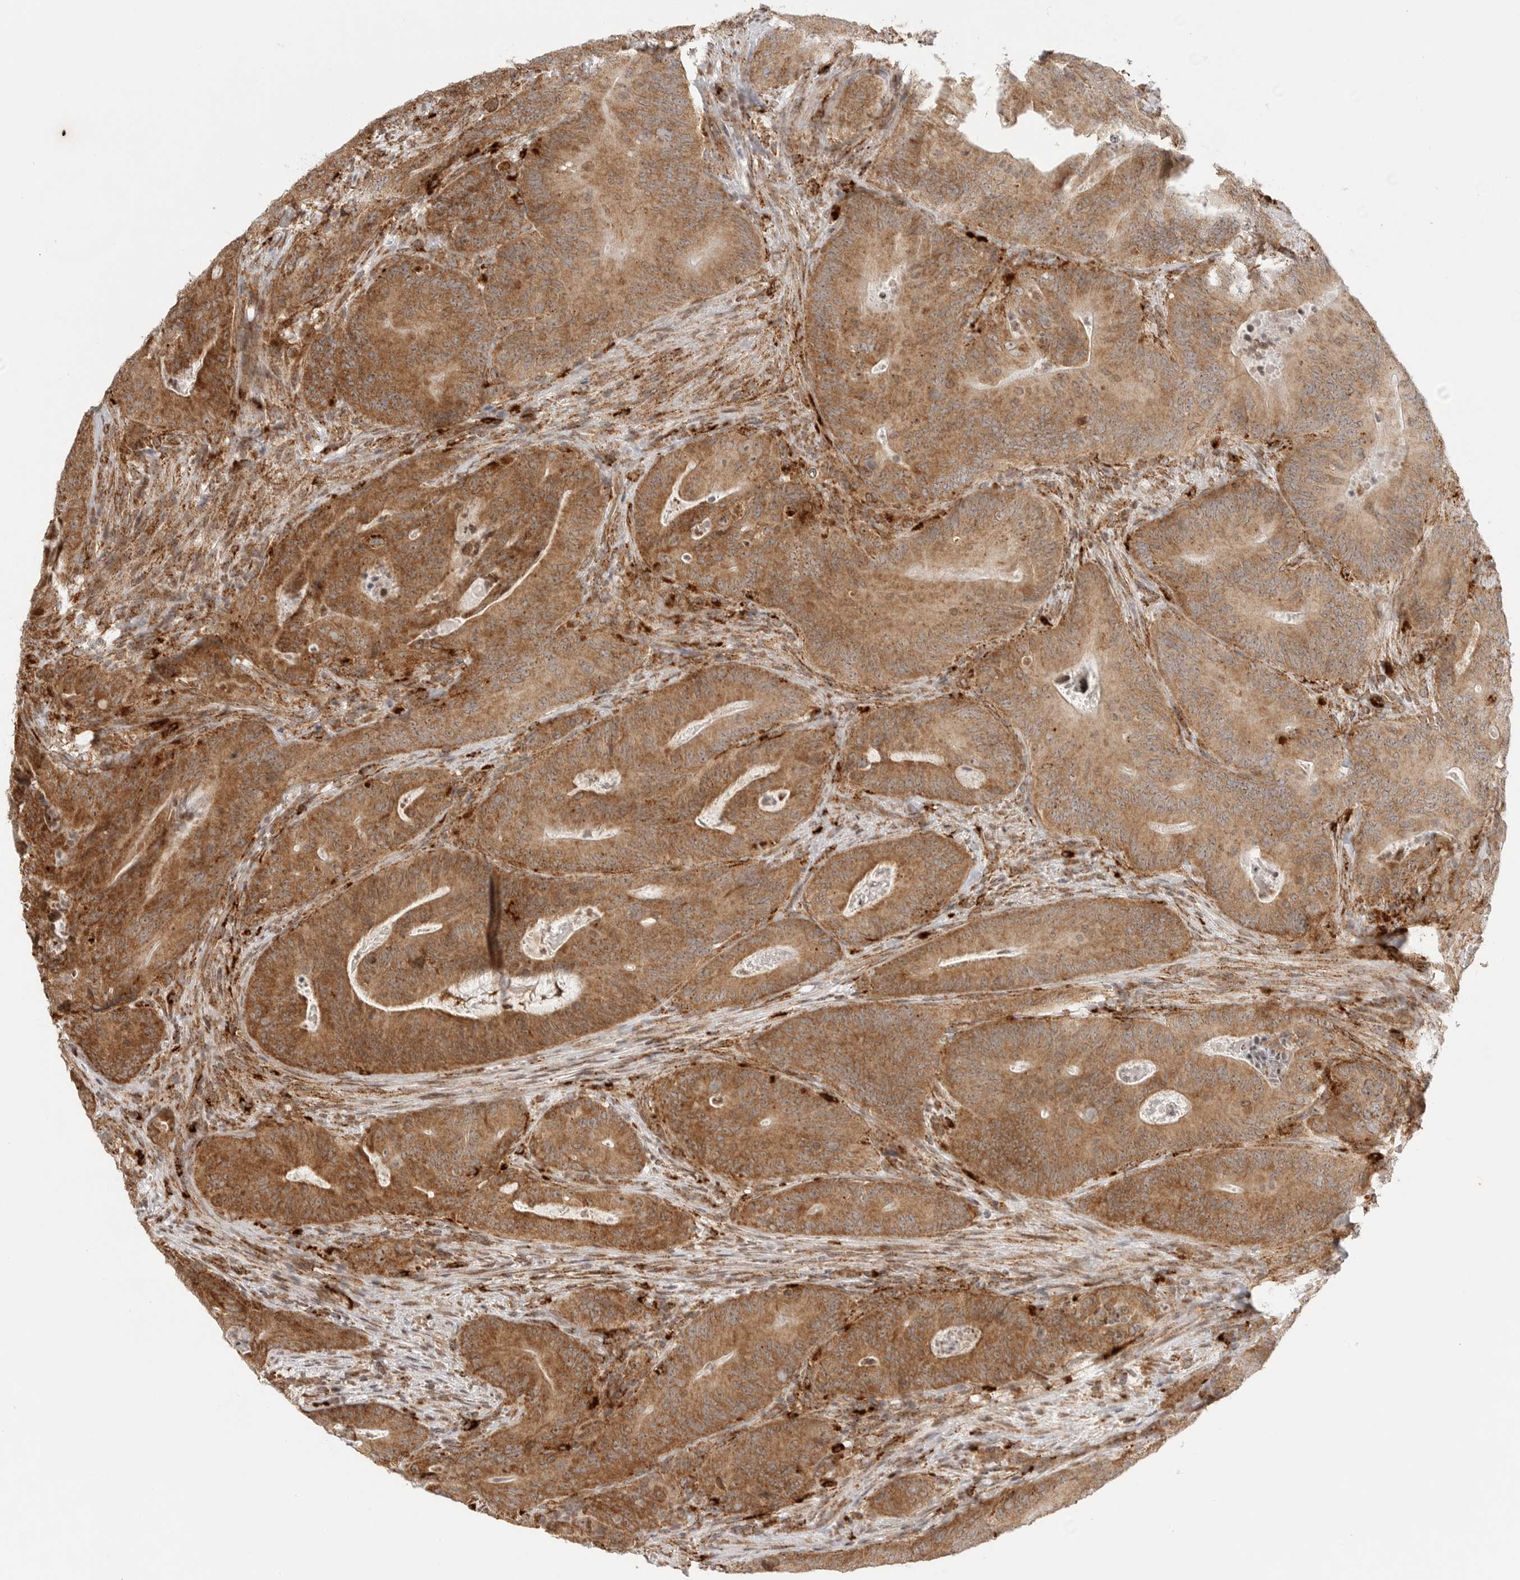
{"staining": {"intensity": "moderate", "quantity": ">75%", "location": "cytoplasmic/membranous"}, "tissue": "colorectal cancer", "cell_type": "Tumor cells", "image_type": "cancer", "snomed": [{"axis": "morphology", "description": "Normal tissue, NOS"}, {"axis": "topography", "description": "Colon"}], "caption": "Moderate cytoplasmic/membranous positivity is appreciated in approximately >75% of tumor cells in colorectal cancer.", "gene": "IDUA", "patient": {"sex": "female", "age": 82}}